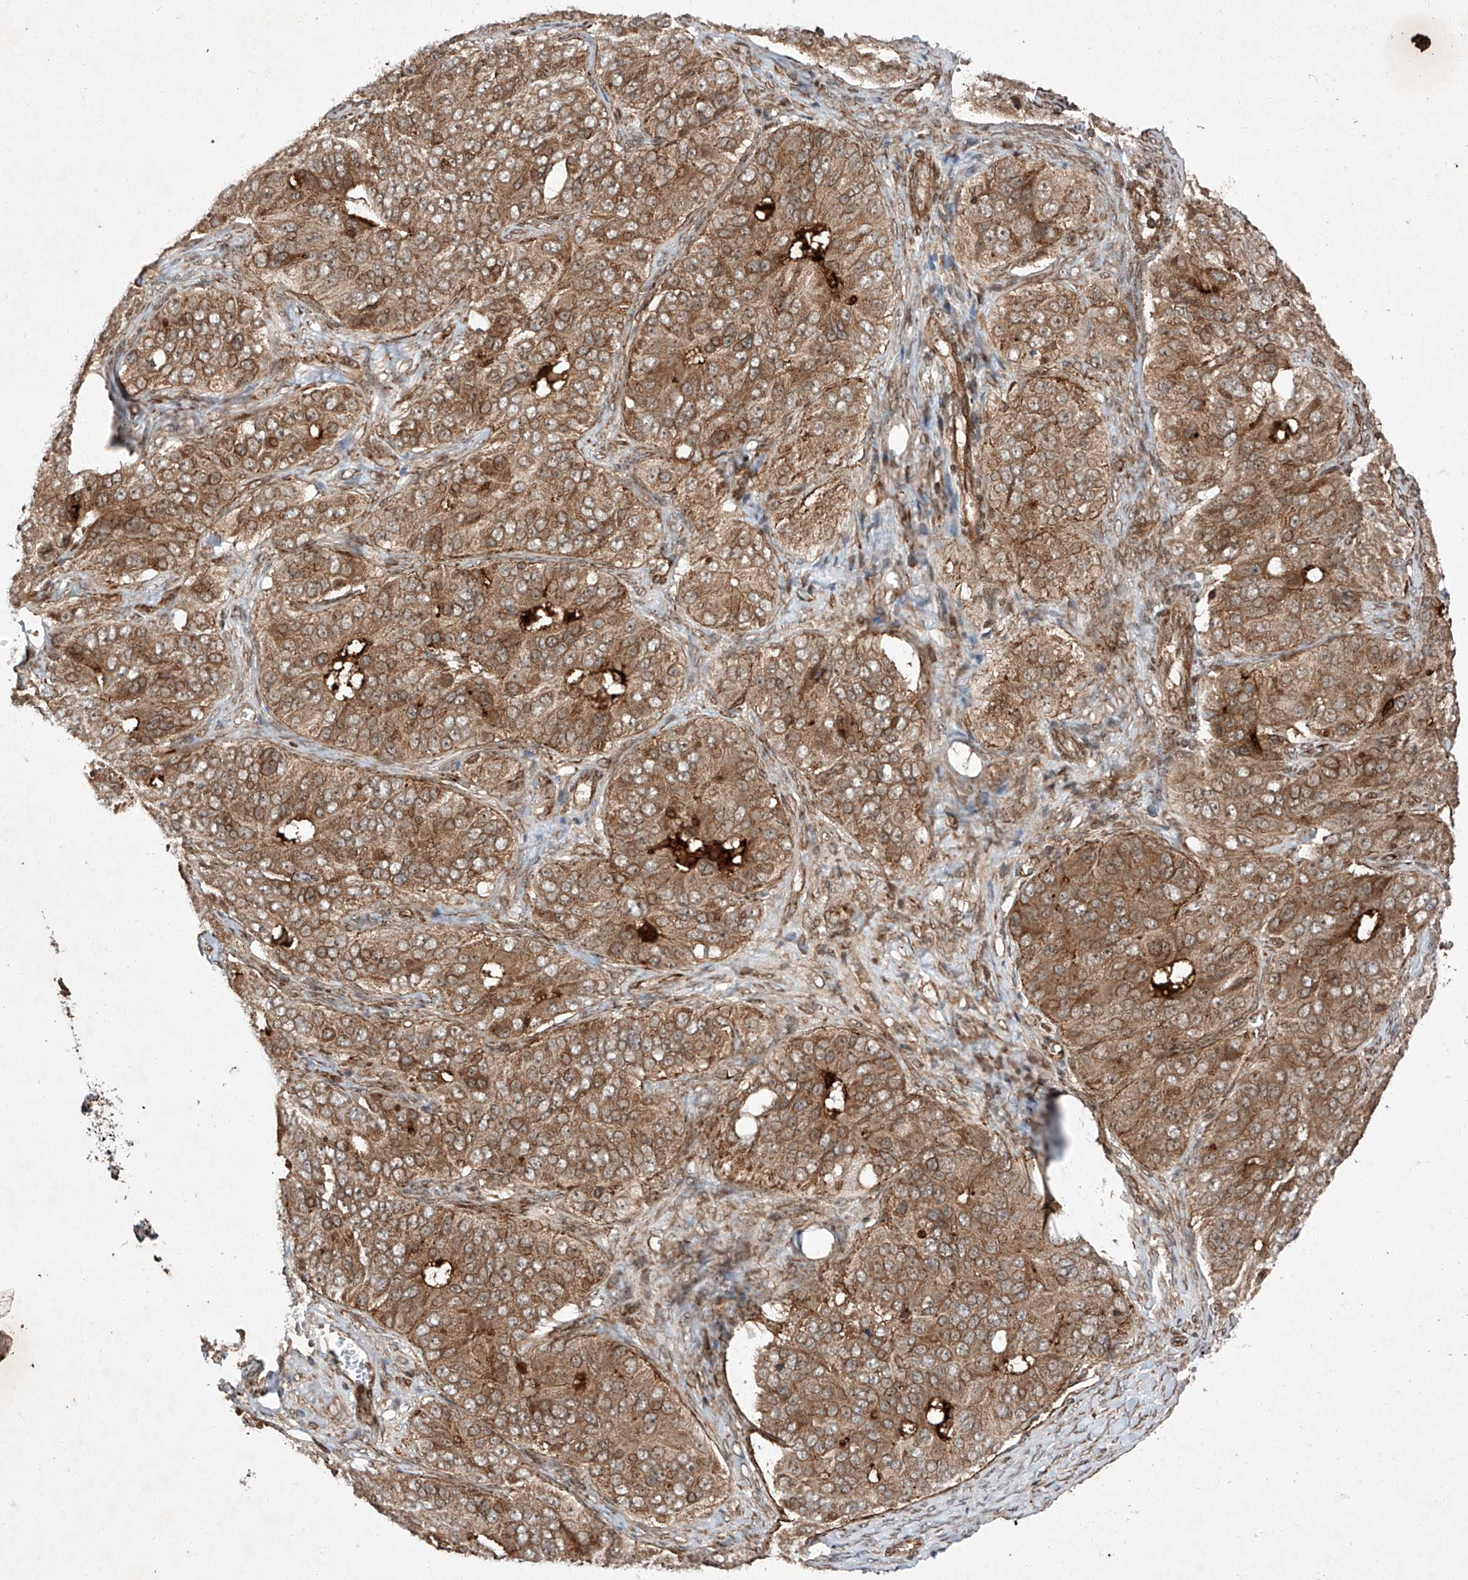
{"staining": {"intensity": "moderate", "quantity": ">75%", "location": "cytoplasmic/membranous"}, "tissue": "ovarian cancer", "cell_type": "Tumor cells", "image_type": "cancer", "snomed": [{"axis": "morphology", "description": "Carcinoma, endometroid"}, {"axis": "topography", "description": "Ovary"}], "caption": "Ovarian endometroid carcinoma tissue exhibits moderate cytoplasmic/membranous staining in approximately >75% of tumor cells", "gene": "ZFP28", "patient": {"sex": "female", "age": 51}}